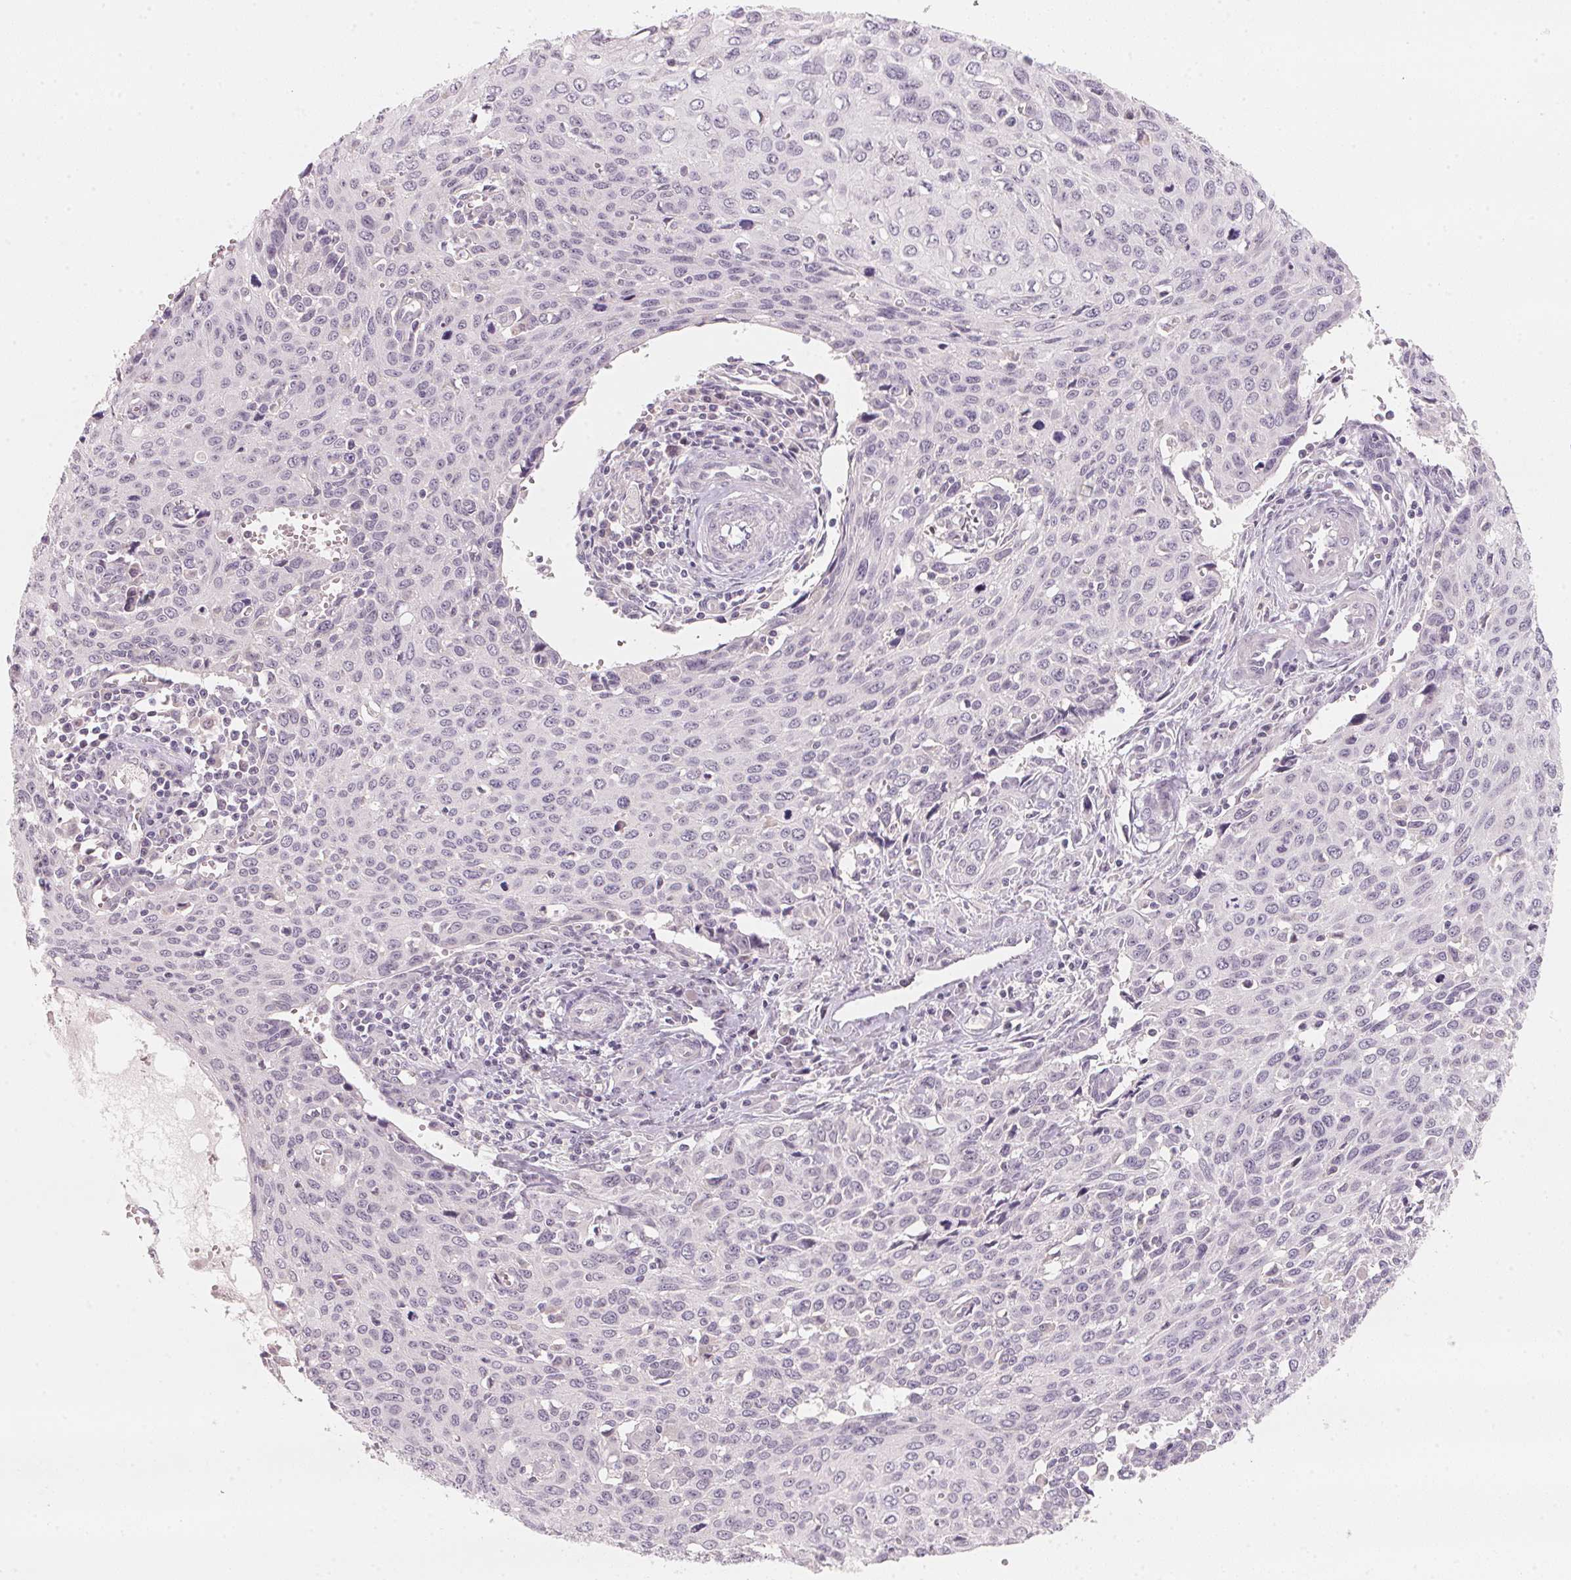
{"staining": {"intensity": "negative", "quantity": "none", "location": "none"}, "tissue": "cervical cancer", "cell_type": "Tumor cells", "image_type": "cancer", "snomed": [{"axis": "morphology", "description": "Squamous cell carcinoma, NOS"}, {"axis": "topography", "description": "Cervix"}], "caption": "Immunohistochemistry image of cervical cancer stained for a protein (brown), which displays no expression in tumor cells.", "gene": "ANKRD31", "patient": {"sex": "female", "age": 38}}